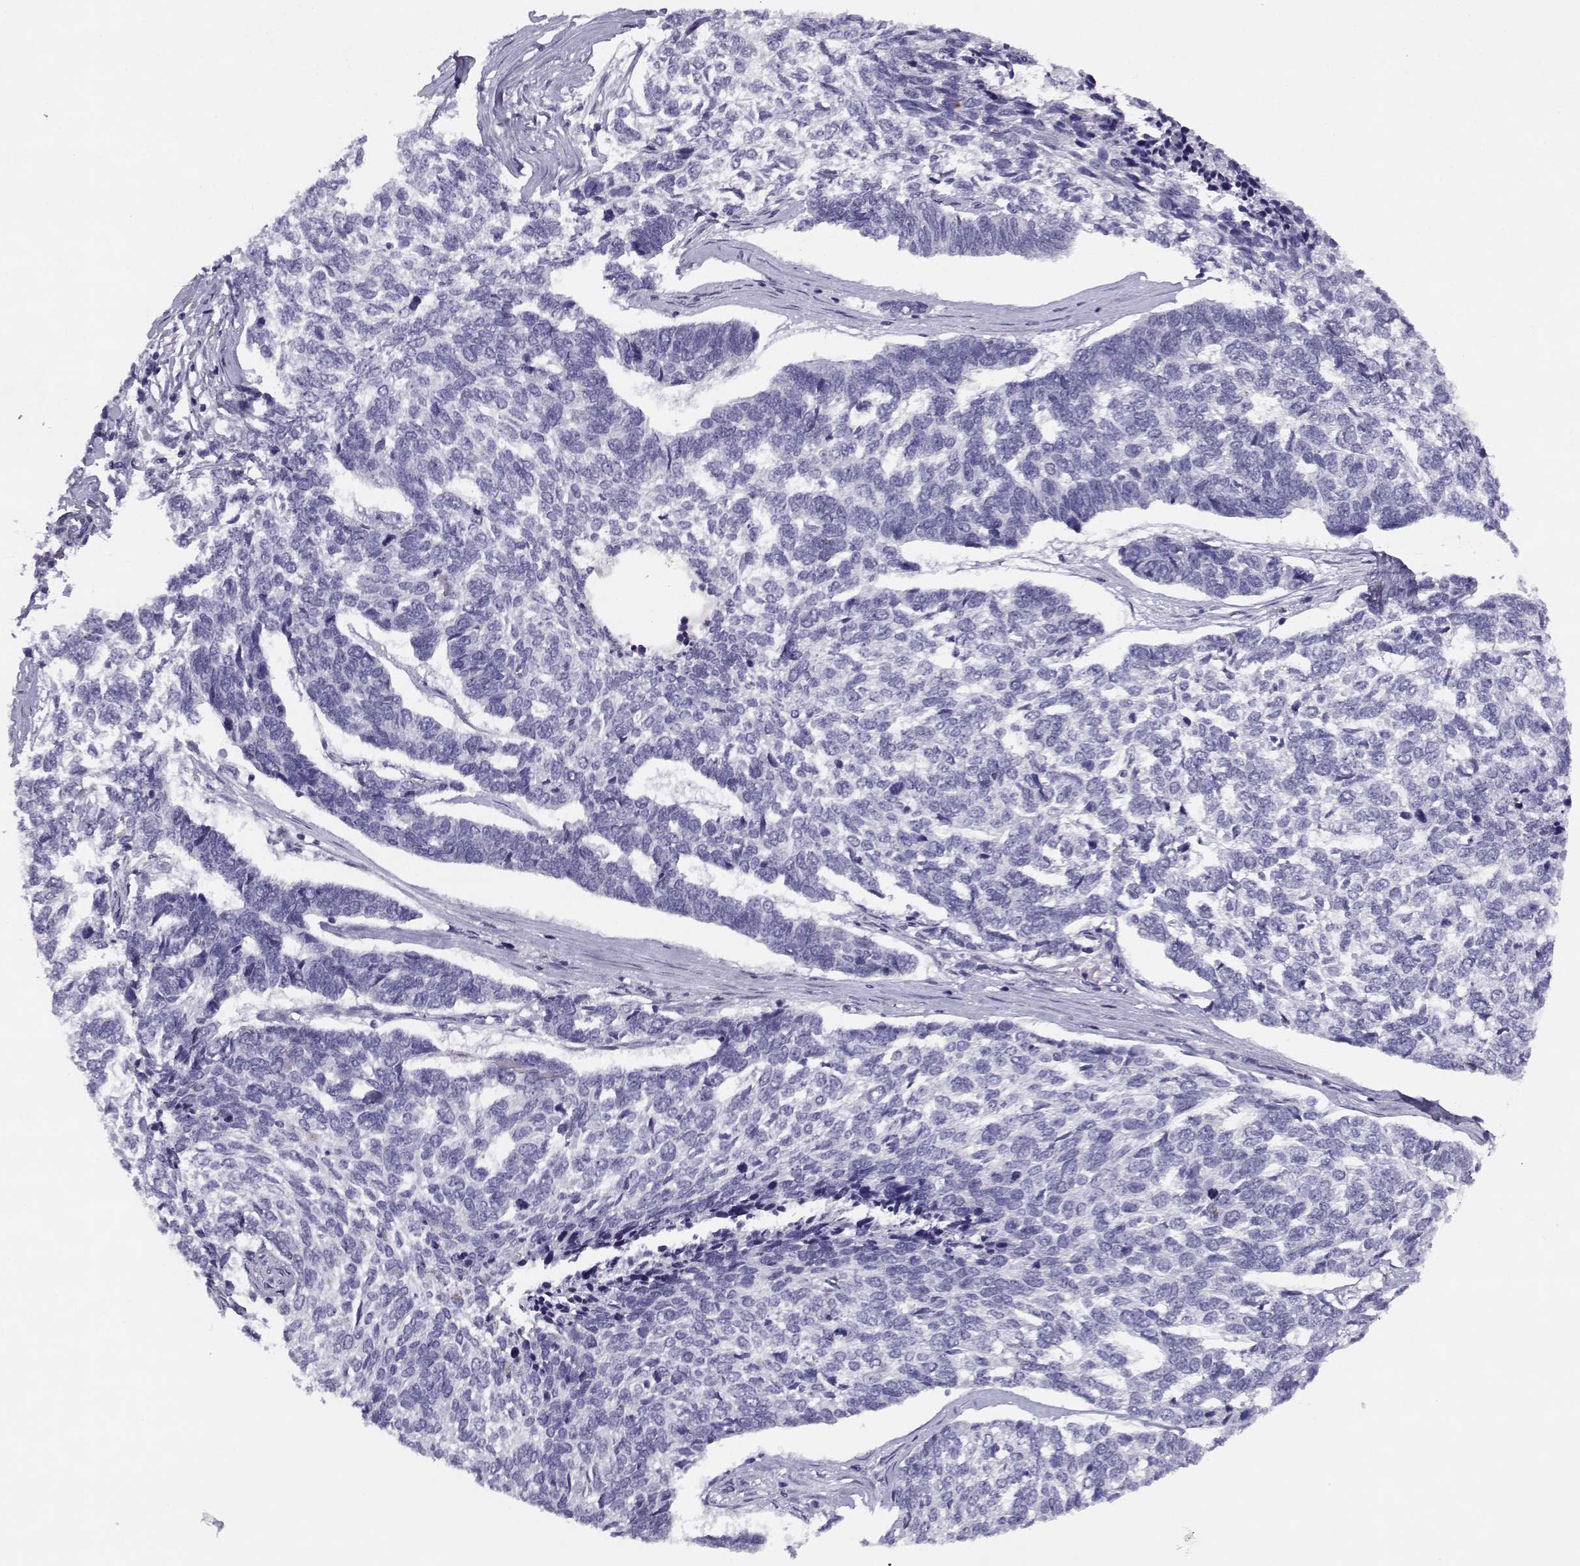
{"staining": {"intensity": "negative", "quantity": "none", "location": "none"}, "tissue": "skin cancer", "cell_type": "Tumor cells", "image_type": "cancer", "snomed": [{"axis": "morphology", "description": "Basal cell carcinoma"}, {"axis": "topography", "description": "Skin"}], "caption": "DAB (3,3'-diaminobenzidine) immunohistochemical staining of human skin cancer (basal cell carcinoma) shows no significant positivity in tumor cells.", "gene": "CFAP77", "patient": {"sex": "female", "age": 65}}